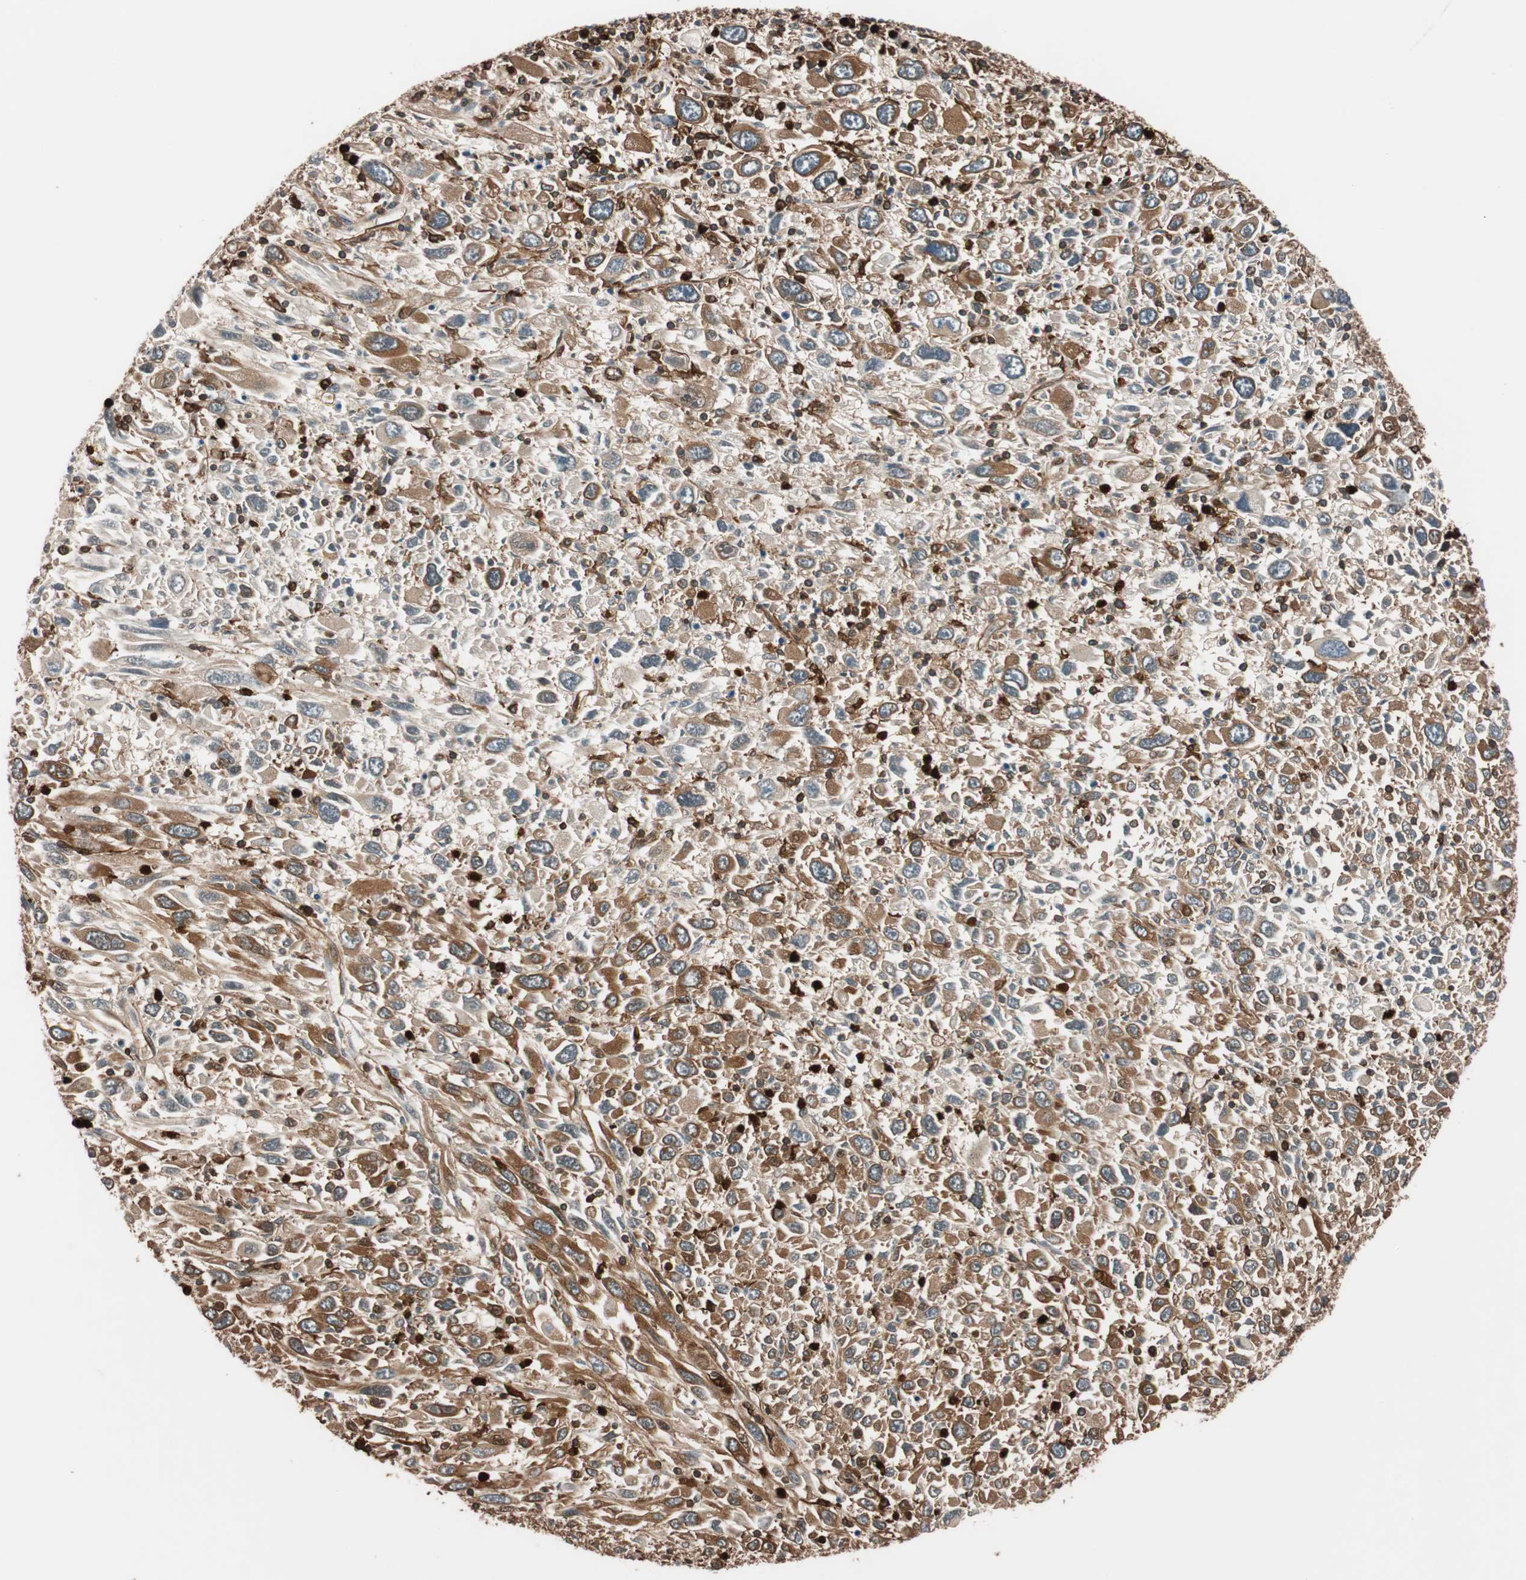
{"staining": {"intensity": "strong", "quantity": ">75%", "location": "cytoplasmic/membranous"}, "tissue": "melanoma", "cell_type": "Tumor cells", "image_type": "cancer", "snomed": [{"axis": "morphology", "description": "Malignant melanoma, Metastatic site"}, {"axis": "topography", "description": "Skin"}], "caption": "This photomicrograph displays immunohistochemistry staining of human malignant melanoma (metastatic site), with high strong cytoplasmic/membranous expression in approximately >75% of tumor cells.", "gene": "VASP", "patient": {"sex": "female", "age": 56}}